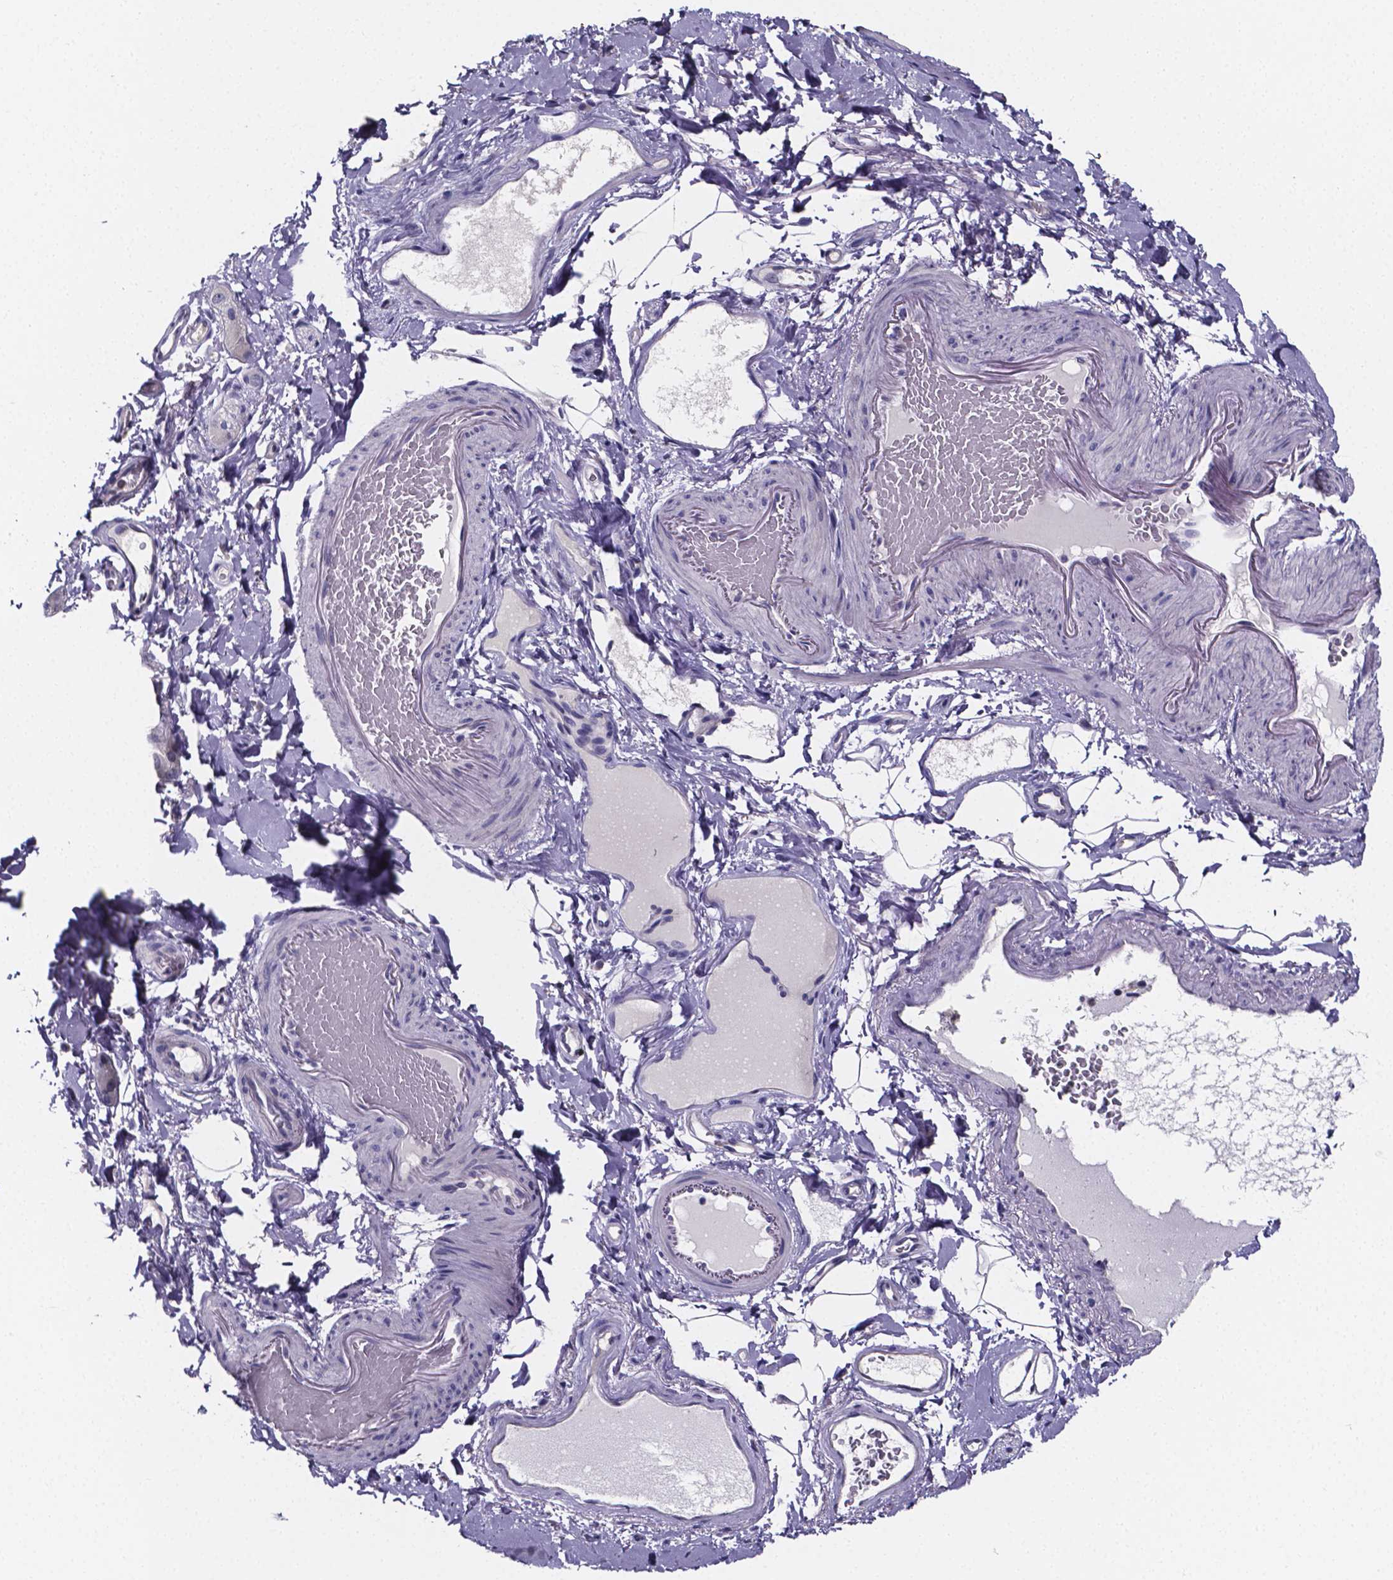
{"staining": {"intensity": "negative", "quantity": "none", "location": "none"}, "tissue": "smooth muscle", "cell_type": "Smooth muscle cells", "image_type": "normal", "snomed": [{"axis": "morphology", "description": "Normal tissue, NOS"}, {"axis": "topography", "description": "Smooth muscle"}, {"axis": "topography", "description": "Colon"}], "caption": "An immunohistochemistry (IHC) photomicrograph of benign smooth muscle is shown. There is no staining in smooth muscle cells of smooth muscle.", "gene": "IZUMO1", "patient": {"sex": "male", "age": 73}}